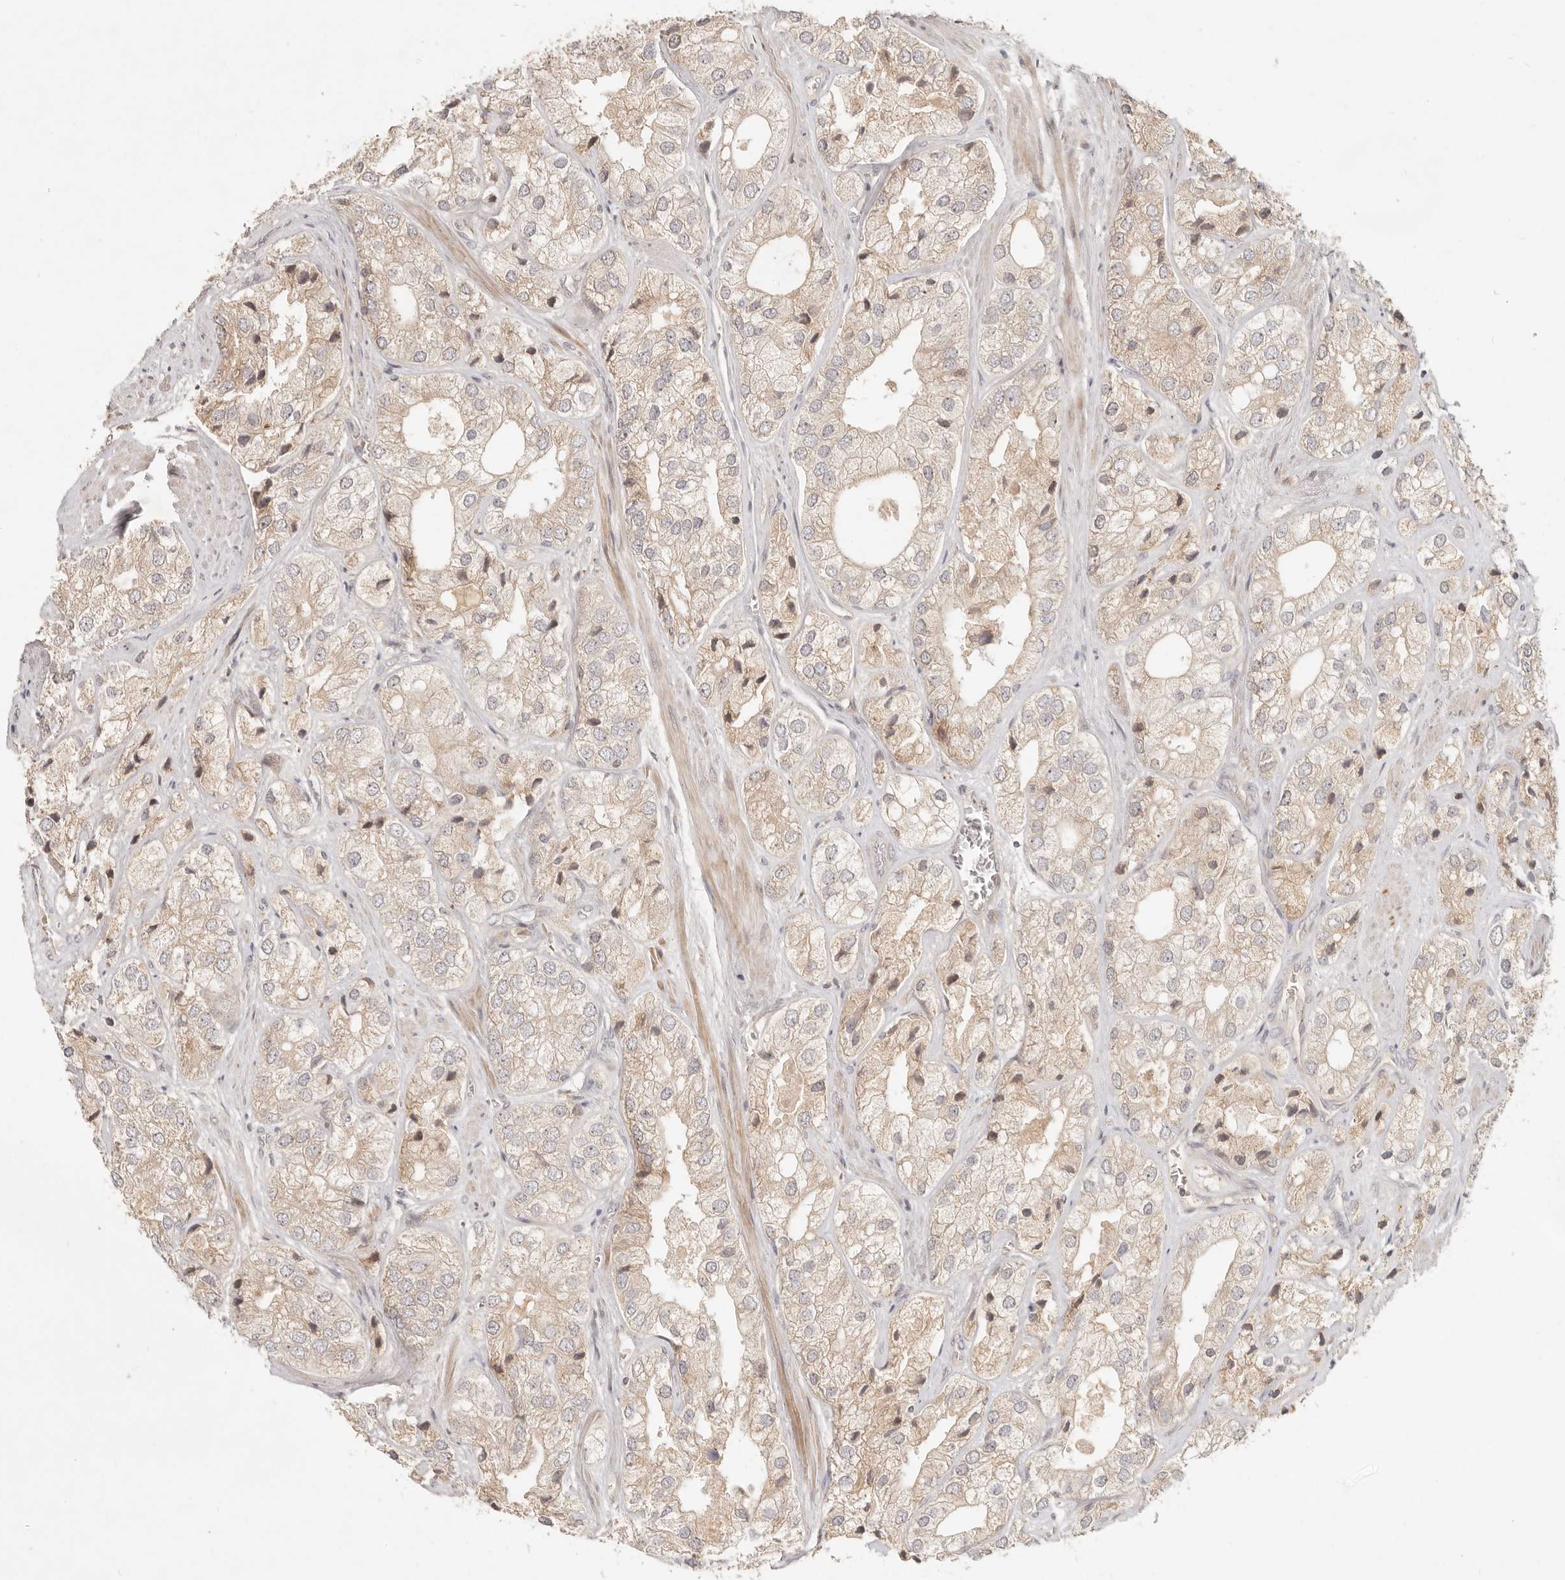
{"staining": {"intensity": "weak", "quantity": ">75%", "location": "cytoplasmic/membranous"}, "tissue": "prostate cancer", "cell_type": "Tumor cells", "image_type": "cancer", "snomed": [{"axis": "morphology", "description": "Adenocarcinoma, High grade"}, {"axis": "topography", "description": "Prostate"}], "caption": "High-grade adenocarcinoma (prostate) stained with DAB (3,3'-diaminobenzidine) immunohistochemistry exhibits low levels of weak cytoplasmic/membranous expression in approximately >75% of tumor cells. (Stains: DAB in brown, nuclei in blue, Microscopy: brightfield microscopy at high magnification).", "gene": "UBXN11", "patient": {"sex": "male", "age": 50}}